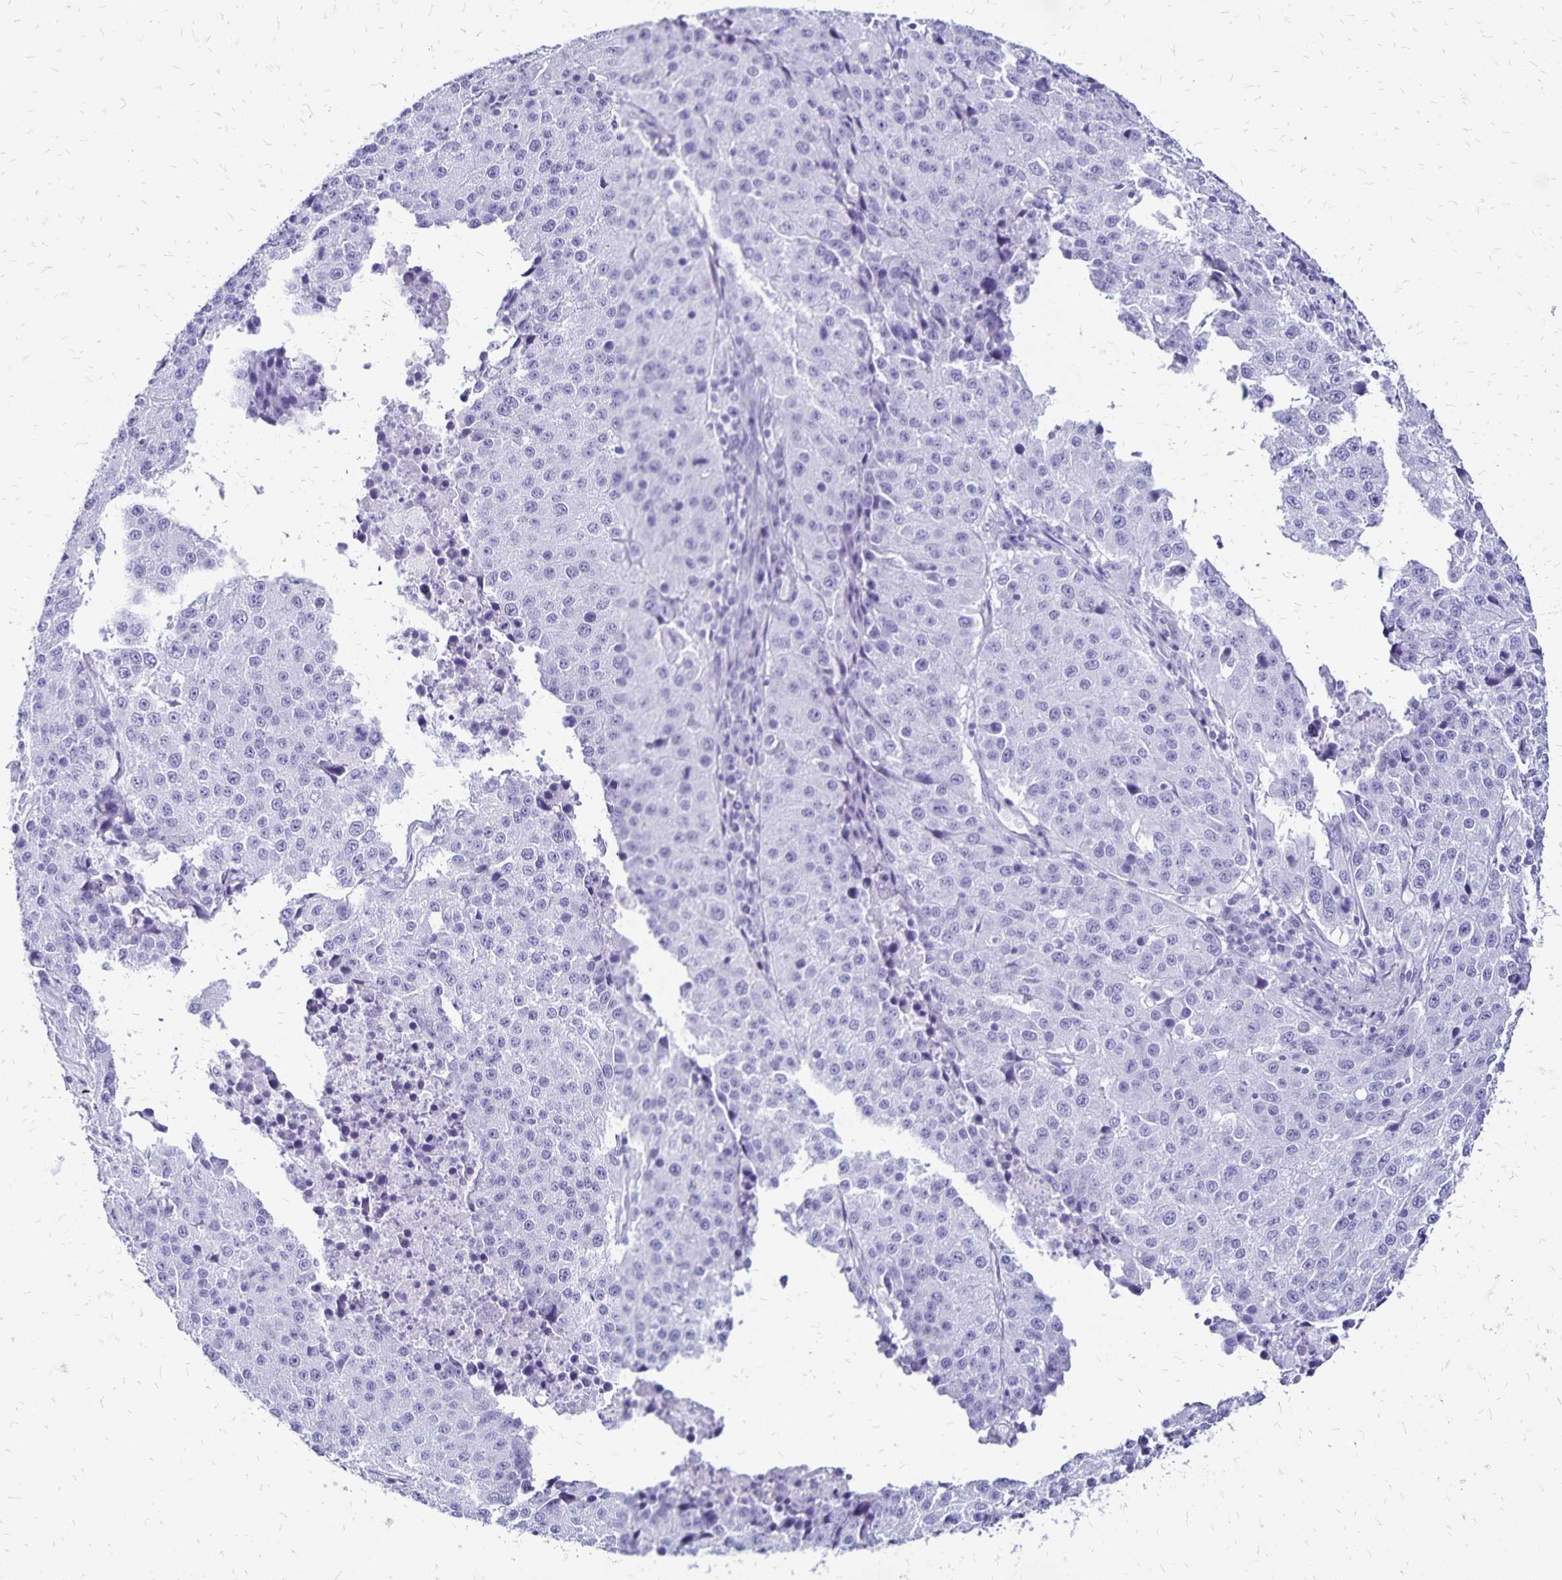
{"staining": {"intensity": "negative", "quantity": "none", "location": "none"}, "tissue": "stomach cancer", "cell_type": "Tumor cells", "image_type": "cancer", "snomed": [{"axis": "morphology", "description": "Adenocarcinoma, NOS"}, {"axis": "topography", "description": "Stomach"}], "caption": "There is no significant positivity in tumor cells of stomach cancer (adenocarcinoma).", "gene": "LIN28B", "patient": {"sex": "male", "age": 71}}